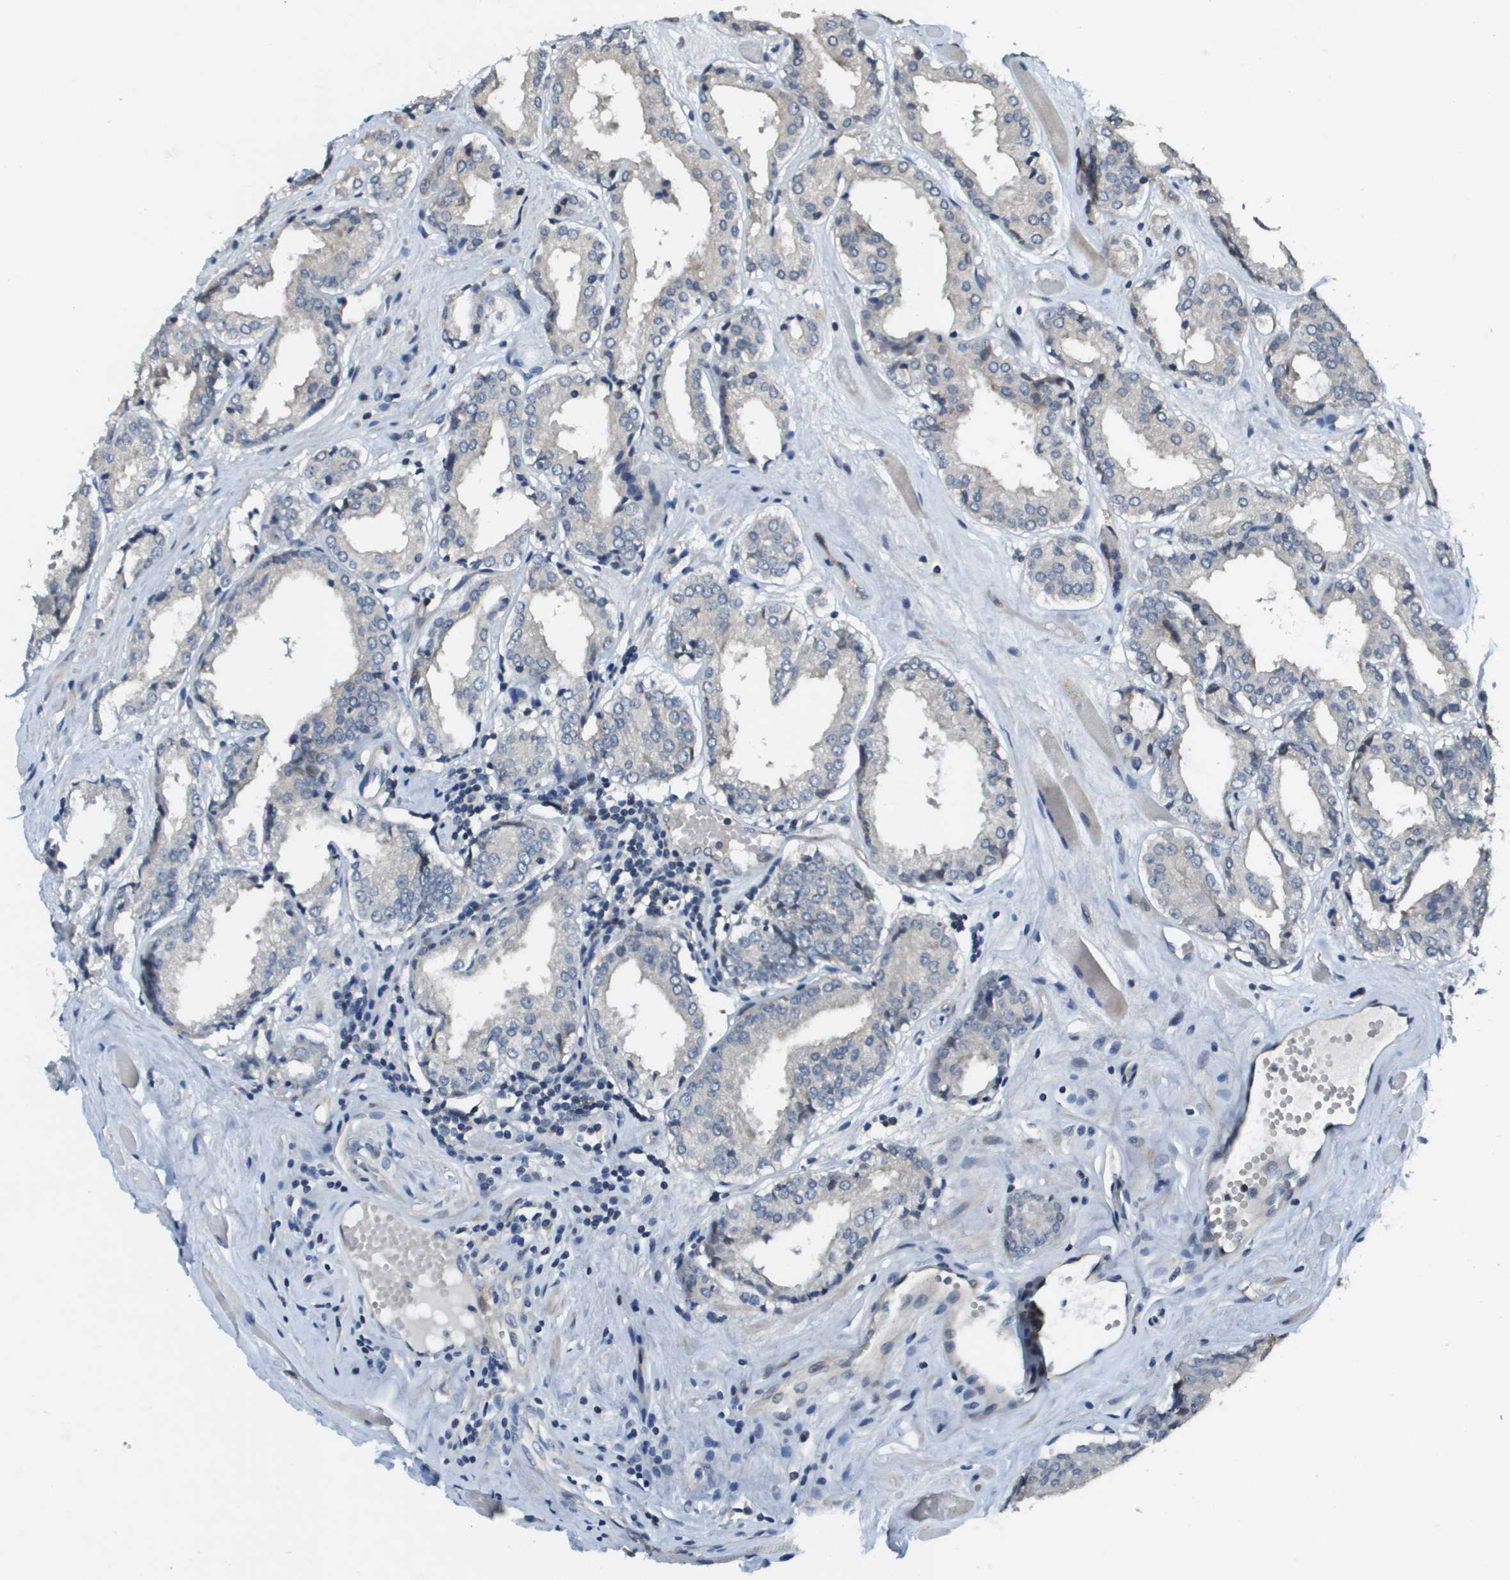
{"staining": {"intensity": "negative", "quantity": "none", "location": "none"}, "tissue": "prostate cancer", "cell_type": "Tumor cells", "image_type": "cancer", "snomed": [{"axis": "morphology", "description": "Adenocarcinoma, Low grade"}, {"axis": "topography", "description": "Prostate"}], "caption": "This photomicrograph is of prostate cancer (low-grade adenocarcinoma) stained with immunohistochemistry to label a protein in brown with the nuclei are counter-stained blue. There is no positivity in tumor cells. Nuclei are stained in blue.", "gene": "SCN4B", "patient": {"sex": "male", "age": 57}}